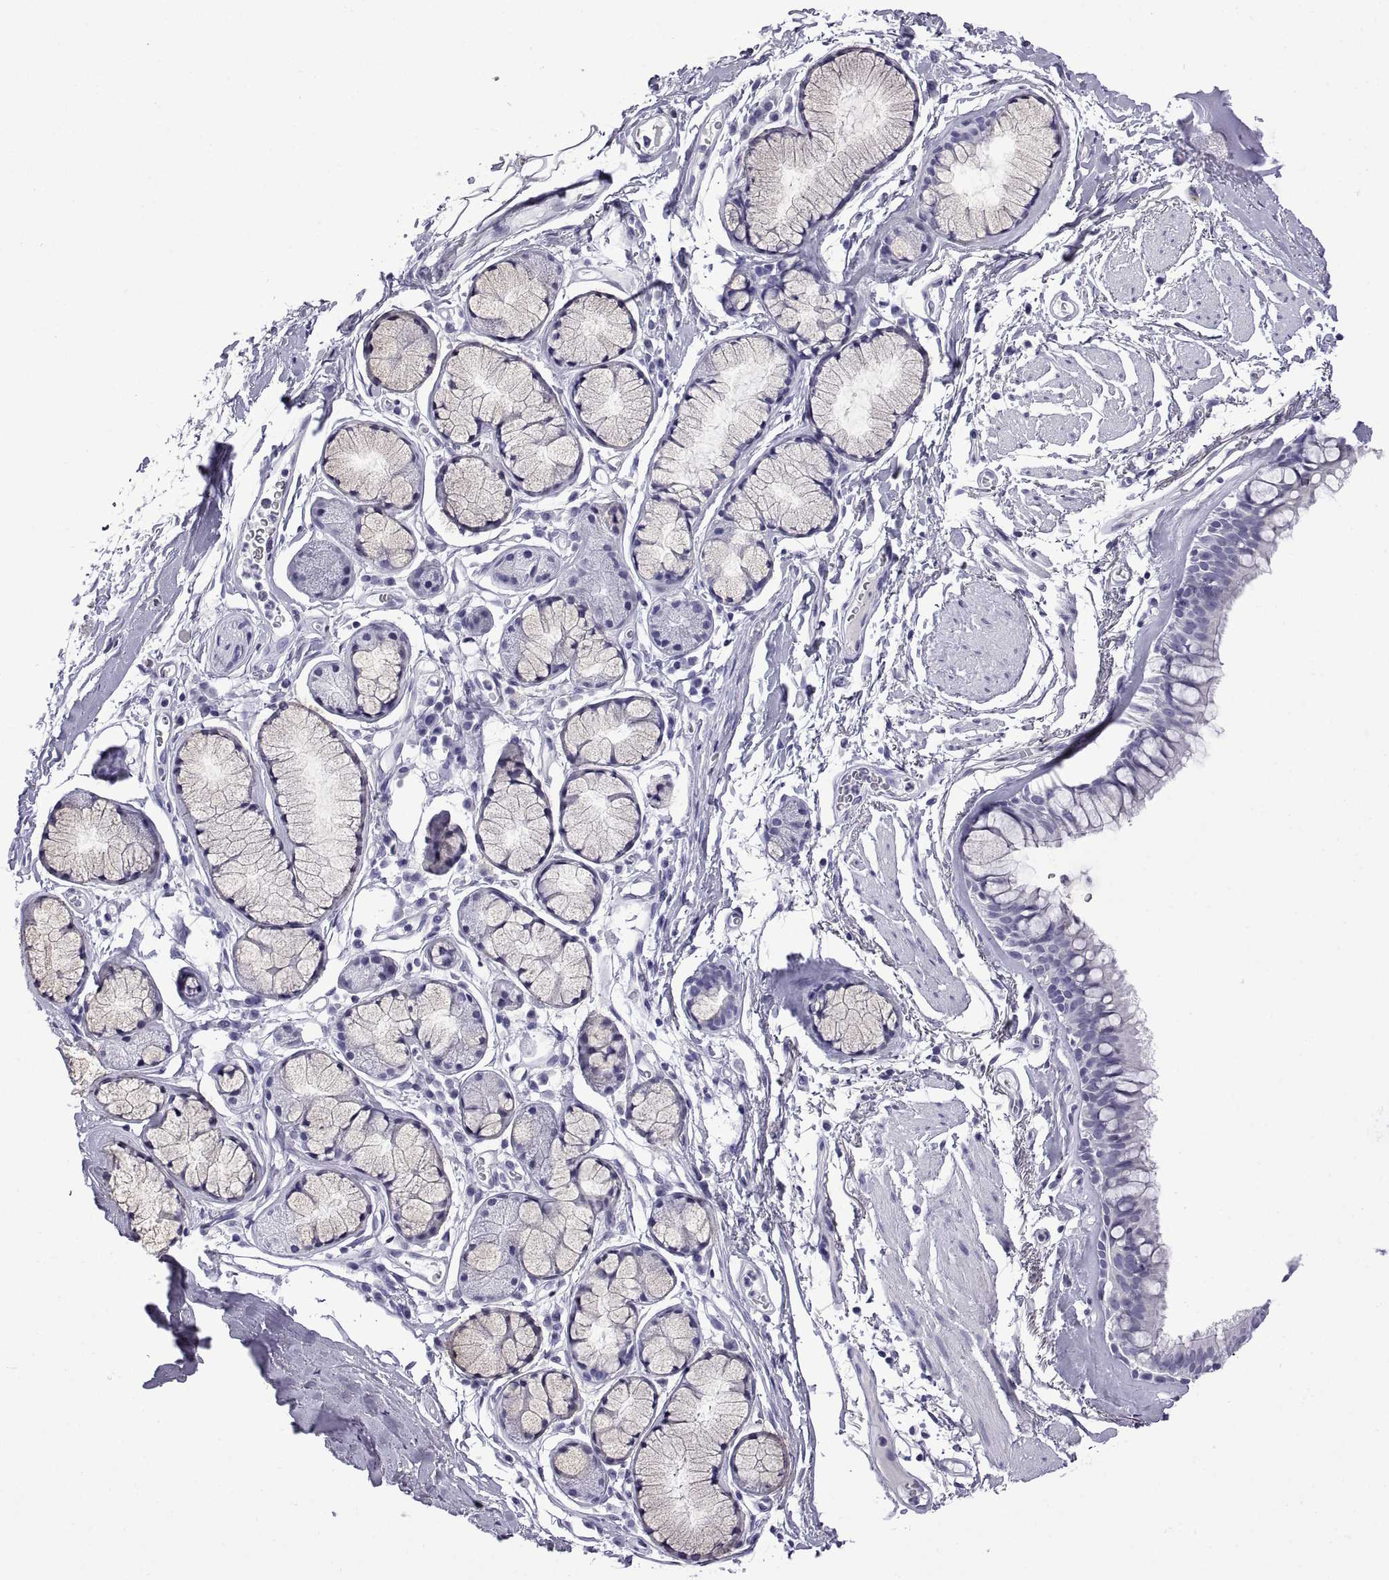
{"staining": {"intensity": "negative", "quantity": "none", "location": "none"}, "tissue": "bronchus", "cell_type": "Respiratory epithelial cells", "image_type": "normal", "snomed": [{"axis": "morphology", "description": "Normal tissue, NOS"}, {"axis": "morphology", "description": "Squamous cell carcinoma, NOS"}, {"axis": "topography", "description": "Cartilage tissue"}, {"axis": "topography", "description": "Bronchus"}], "caption": "High power microscopy histopathology image of an immunohistochemistry photomicrograph of benign bronchus, revealing no significant staining in respiratory epithelial cells. Brightfield microscopy of IHC stained with DAB (brown) and hematoxylin (blue), captured at high magnification.", "gene": "CRISP1", "patient": {"sex": "male", "age": 72}}